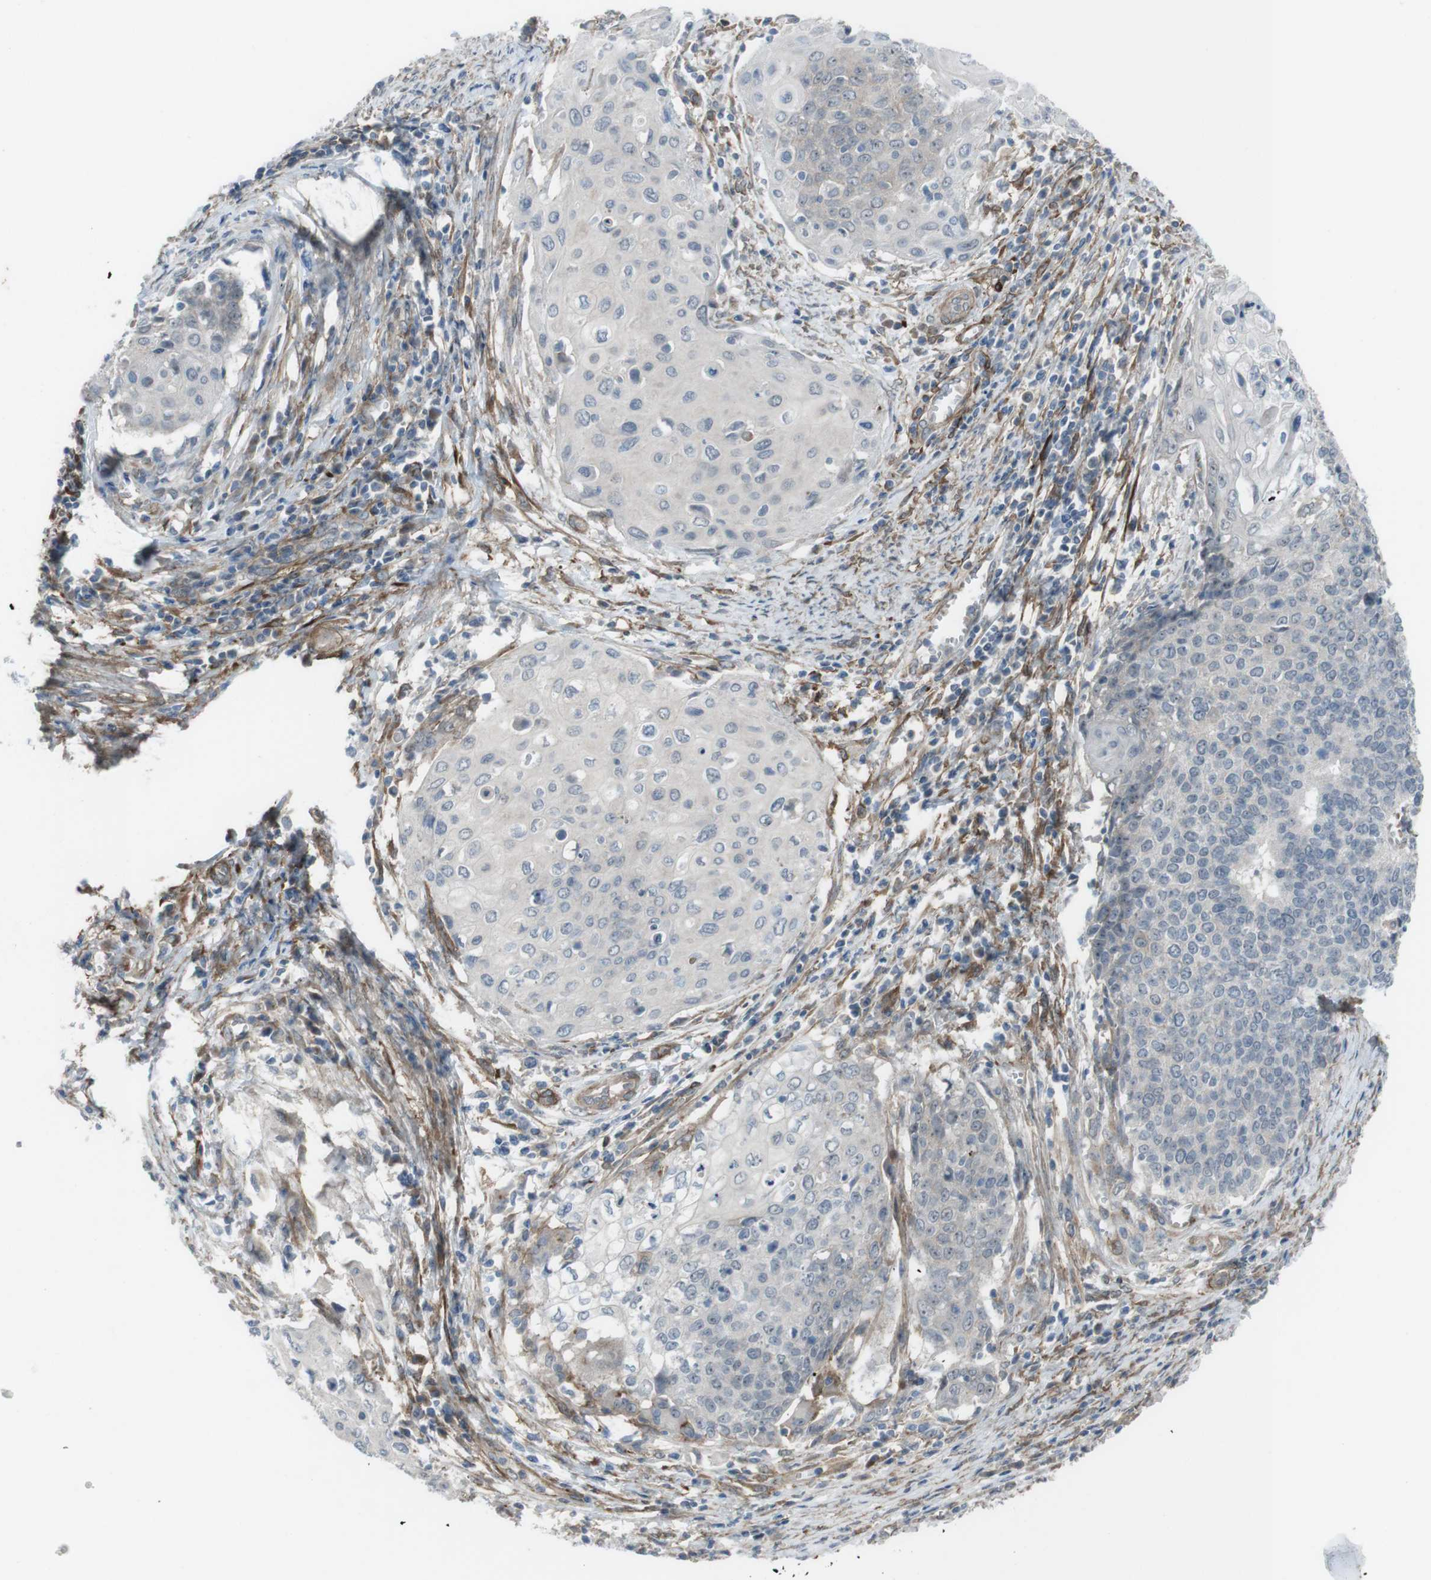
{"staining": {"intensity": "negative", "quantity": "none", "location": "none"}, "tissue": "cervical cancer", "cell_type": "Tumor cells", "image_type": "cancer", "snomed": [{"axis": "morphology", "description": "Squamous cell carcinoma, NOS"}, {"axis": "topography", "description": "Cervix"}], "caption": "The image reveals no significant positivity in tumor cells of cervical cancer (squamous cell carcinoma). (DAB immunohistochemistry visualized using brightfield microscopy, high magnification).", "gene": "ANK2", "patient": {"sex": "female", "age": 39}}